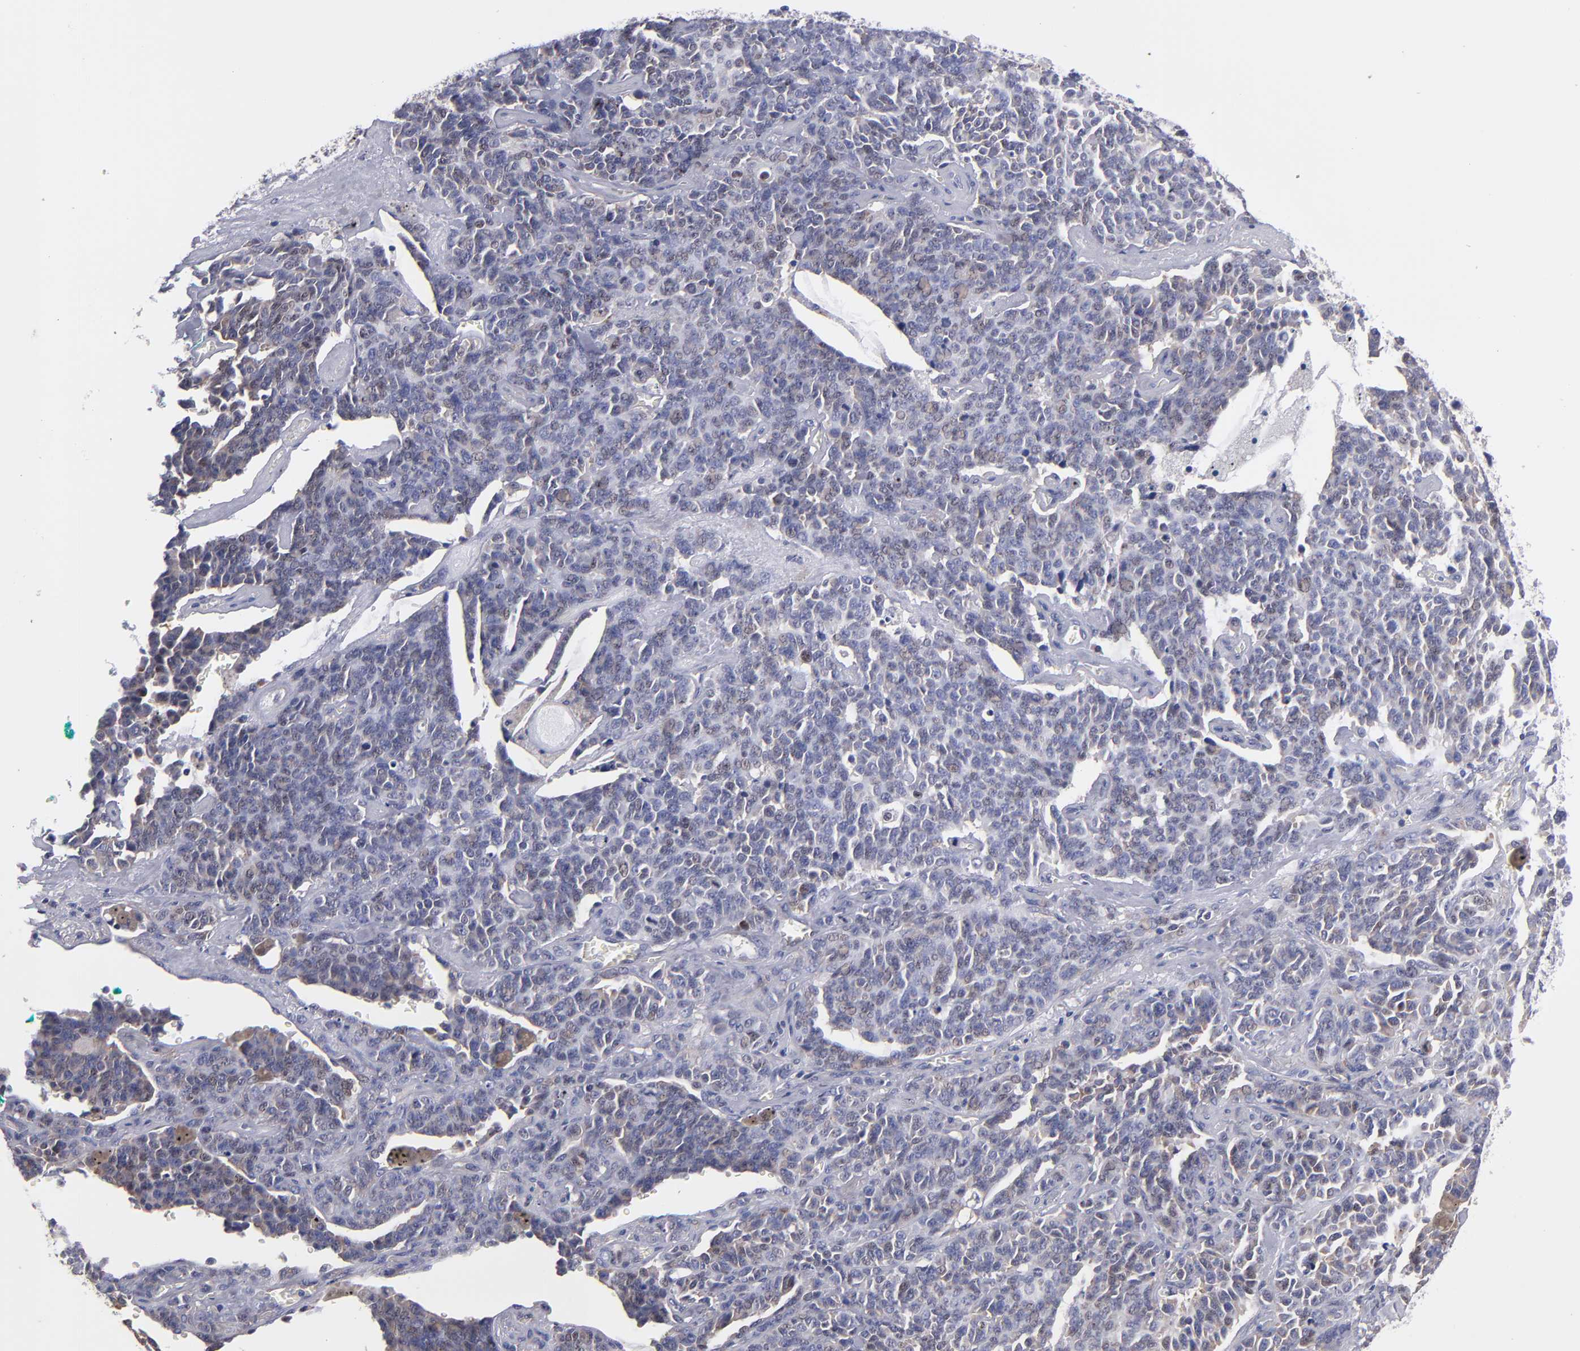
{"staining": {"intensity": "weak", "quantity": "<25%", "location": "cytoplasmic/membranous"}, "tissue": "lung cancer", "cell_type": "Tumor cells", "image_type": "cancer", "snomed": [{"axis": "morphology", "description": "Neoplasm, malignant, NOS"}, {"axis": "topography", "description": "Lung"}], "caption": "An image of human lung cancer (malignant neoplasm) is negative for staining in tumor cells.", "gene": "EIF3L", "patient": {"sex": "female", "age": 58}}